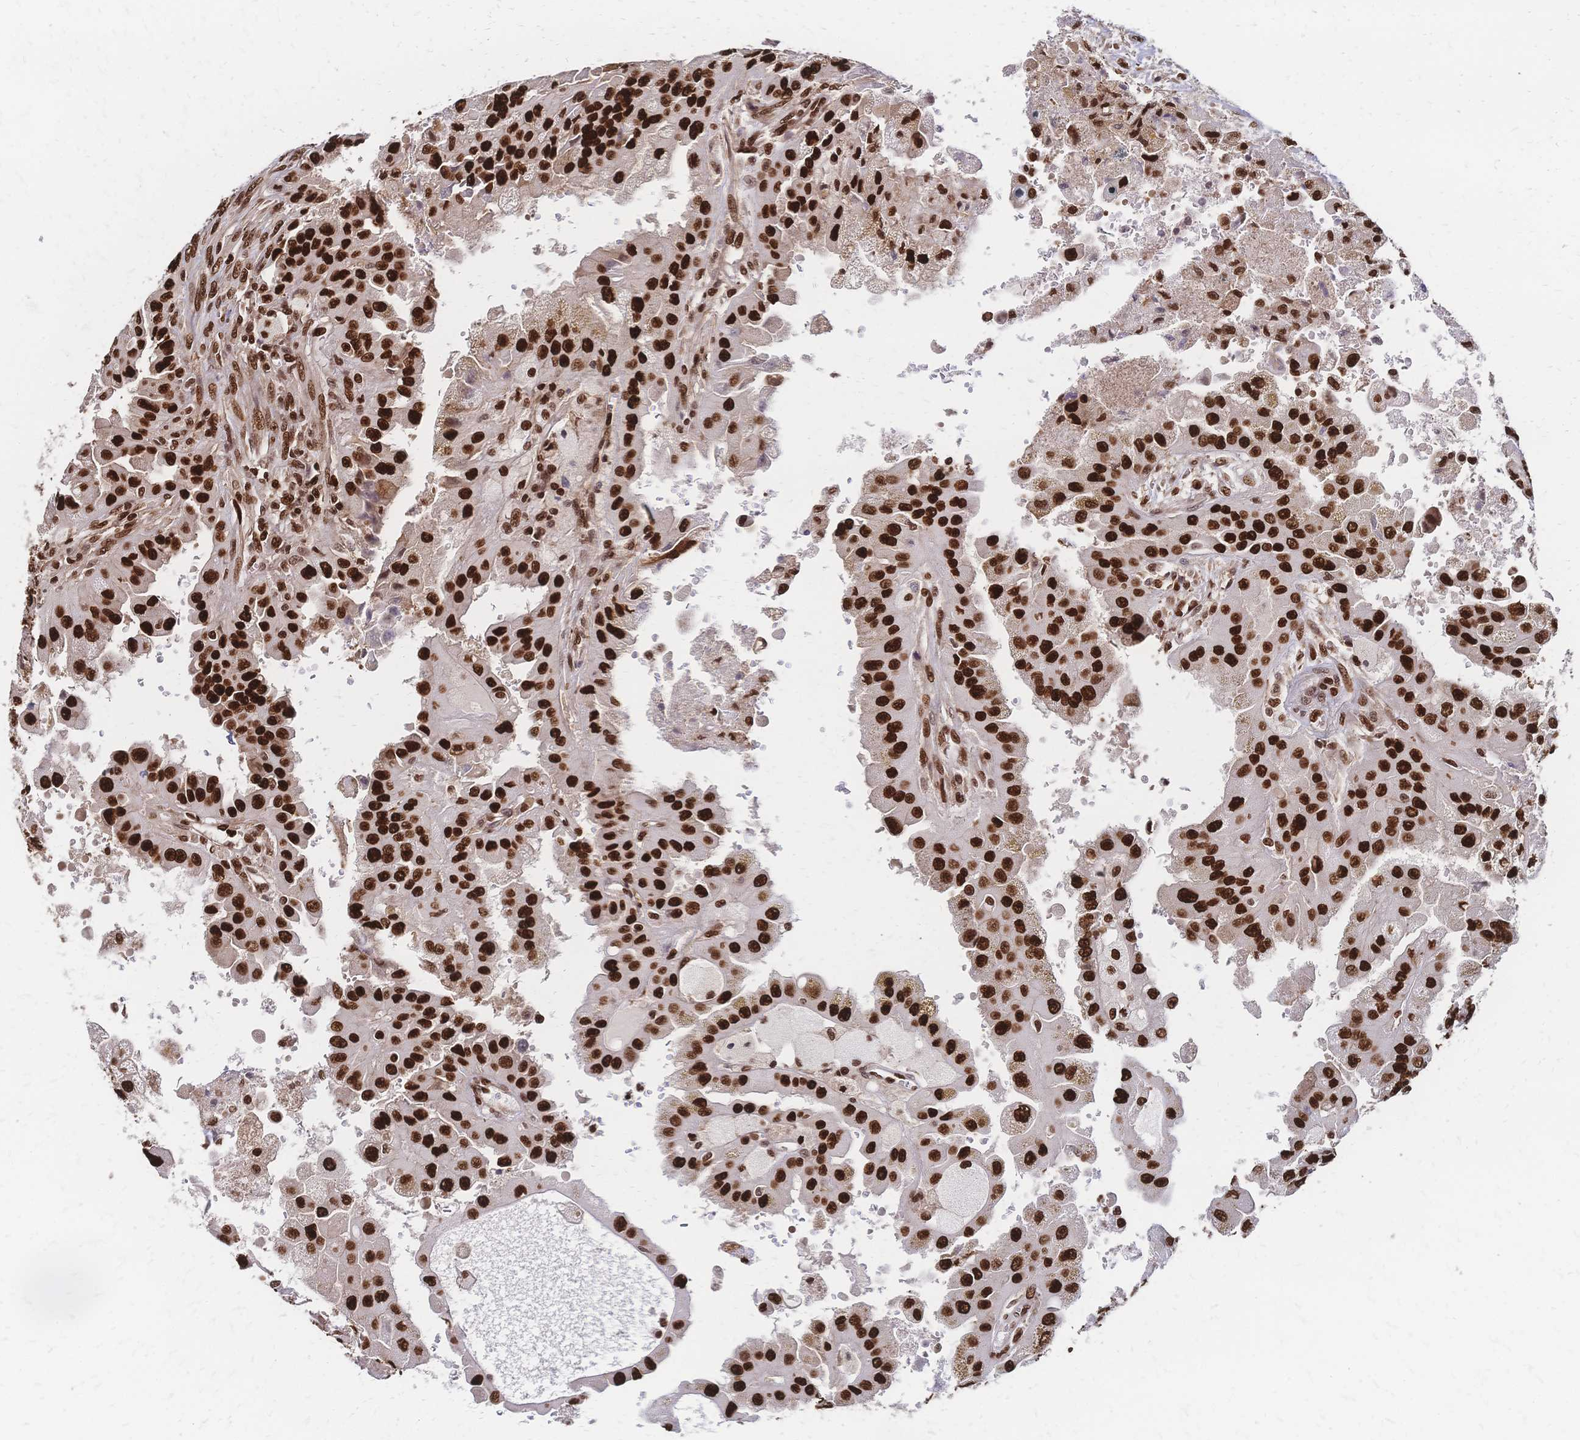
{"staining": {"intensity": "strong", "quantity": ">75%", "location": "nuclear"}, "tissue": "renal cancer", "cell_type": "Tumor cells", "image_type": "cancer", "snomed": [{"axis": "morphology", "description": "Adenocarcinoma, NOS"}, {"axis": "topography", "description": "Kidney"}], "caption": "An immunohistochemistry histopathology image of neoplastic tissue is shown. Protein staining in brown highlights strong nuclear positivity in renal cancer within tumor cells.", "gene": "HDGF", "patient": {"sex": "male", "age": 58}}